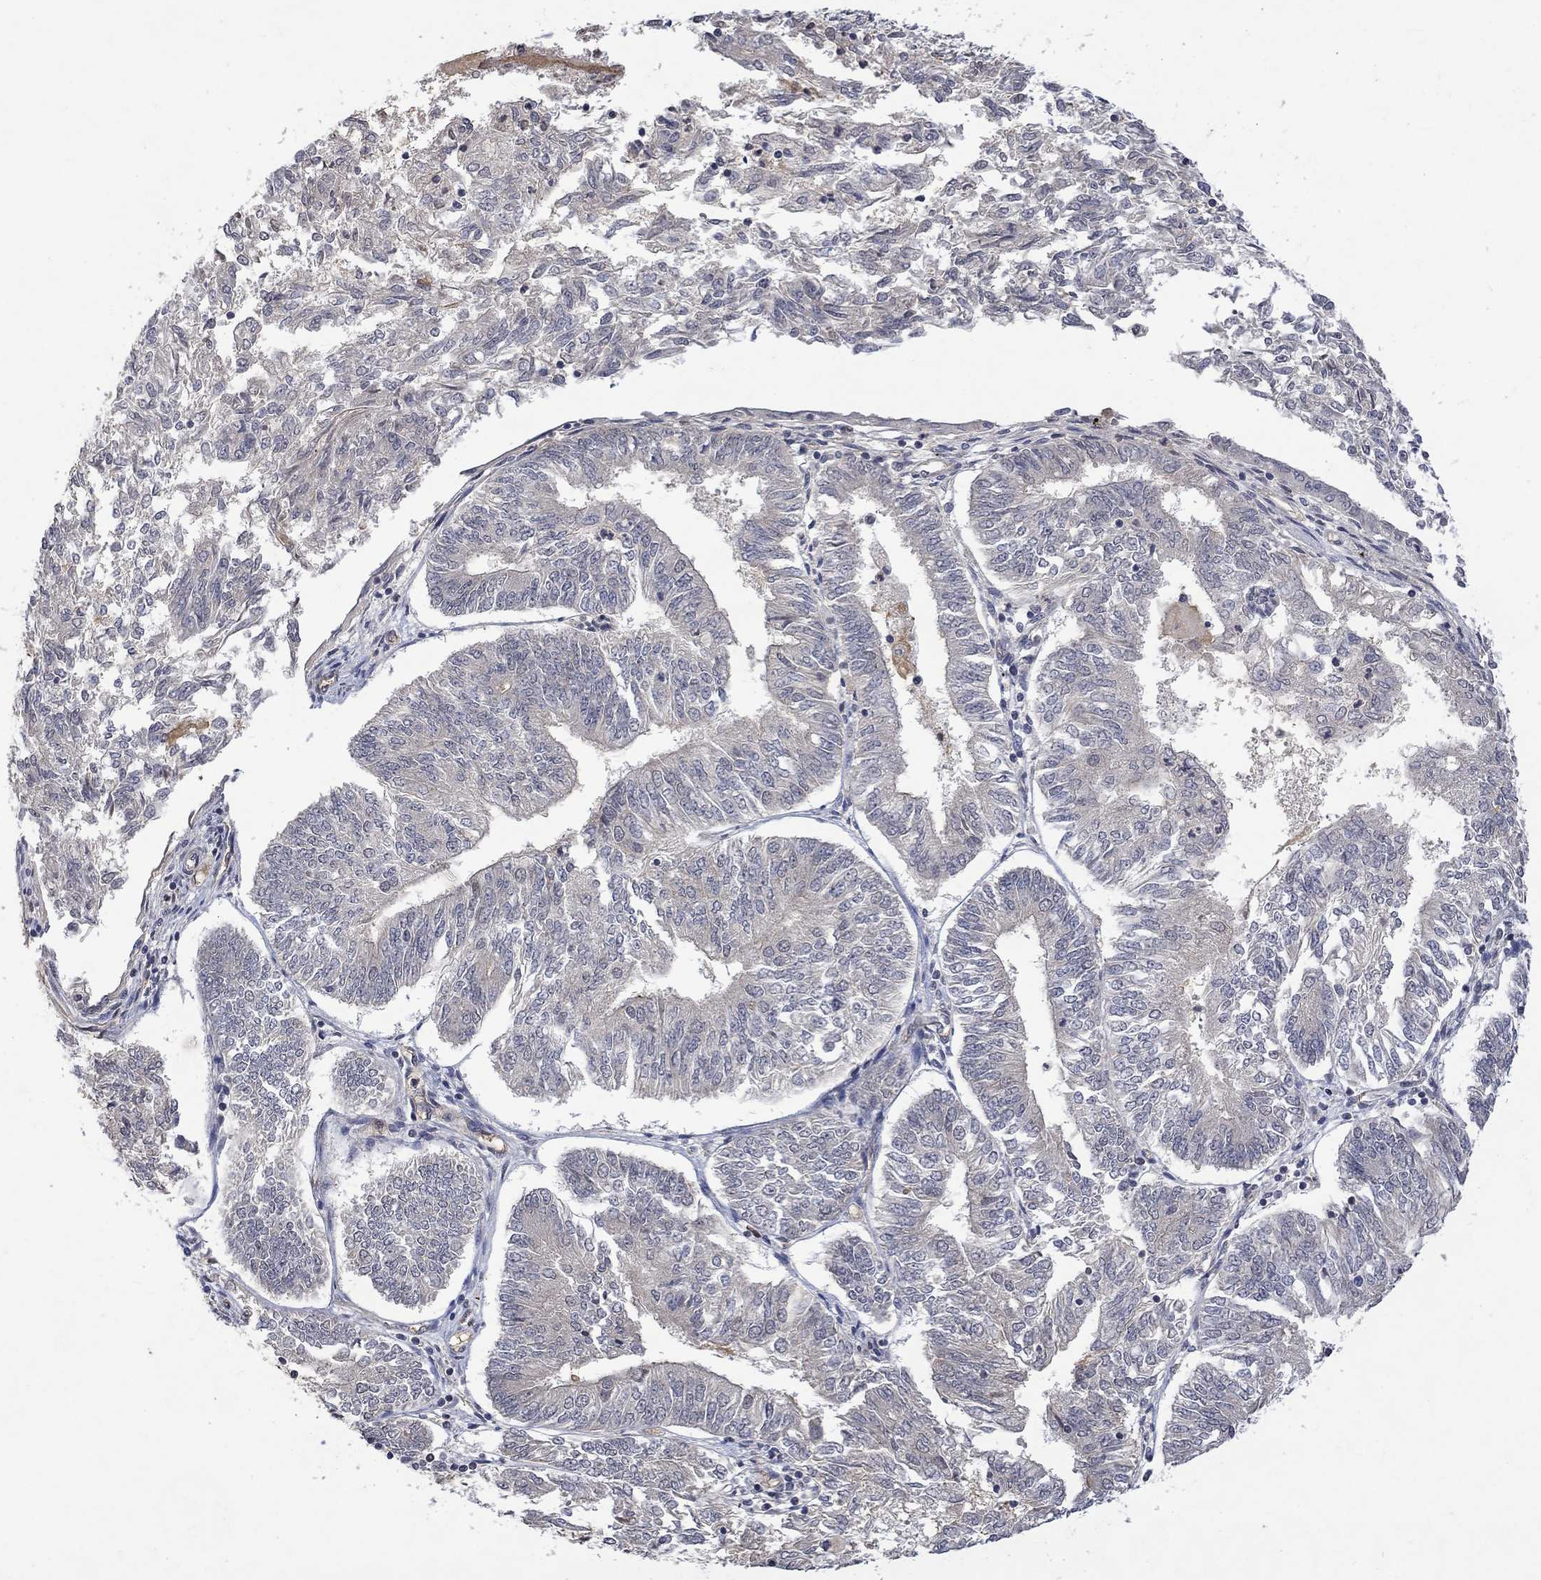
{"staining": {"intensity": "negative", "quantity": "none", "location": "none"}, "tissue": "endometrial cancer", "cell_type": "Tumor cells", "image_type": "cancer", "snomed": [{"axis": "morphology", "description": "Adenocarcinoma, NOS"}, {"axis": "topography", "description": "Endometrium"}], "caption": "This is an IHC image of human endometrial adenocarcinoma. There is no positivity in tumor cells.", "gene": "GRIN2D", "patient": {"sex": "female", "age": 58}}